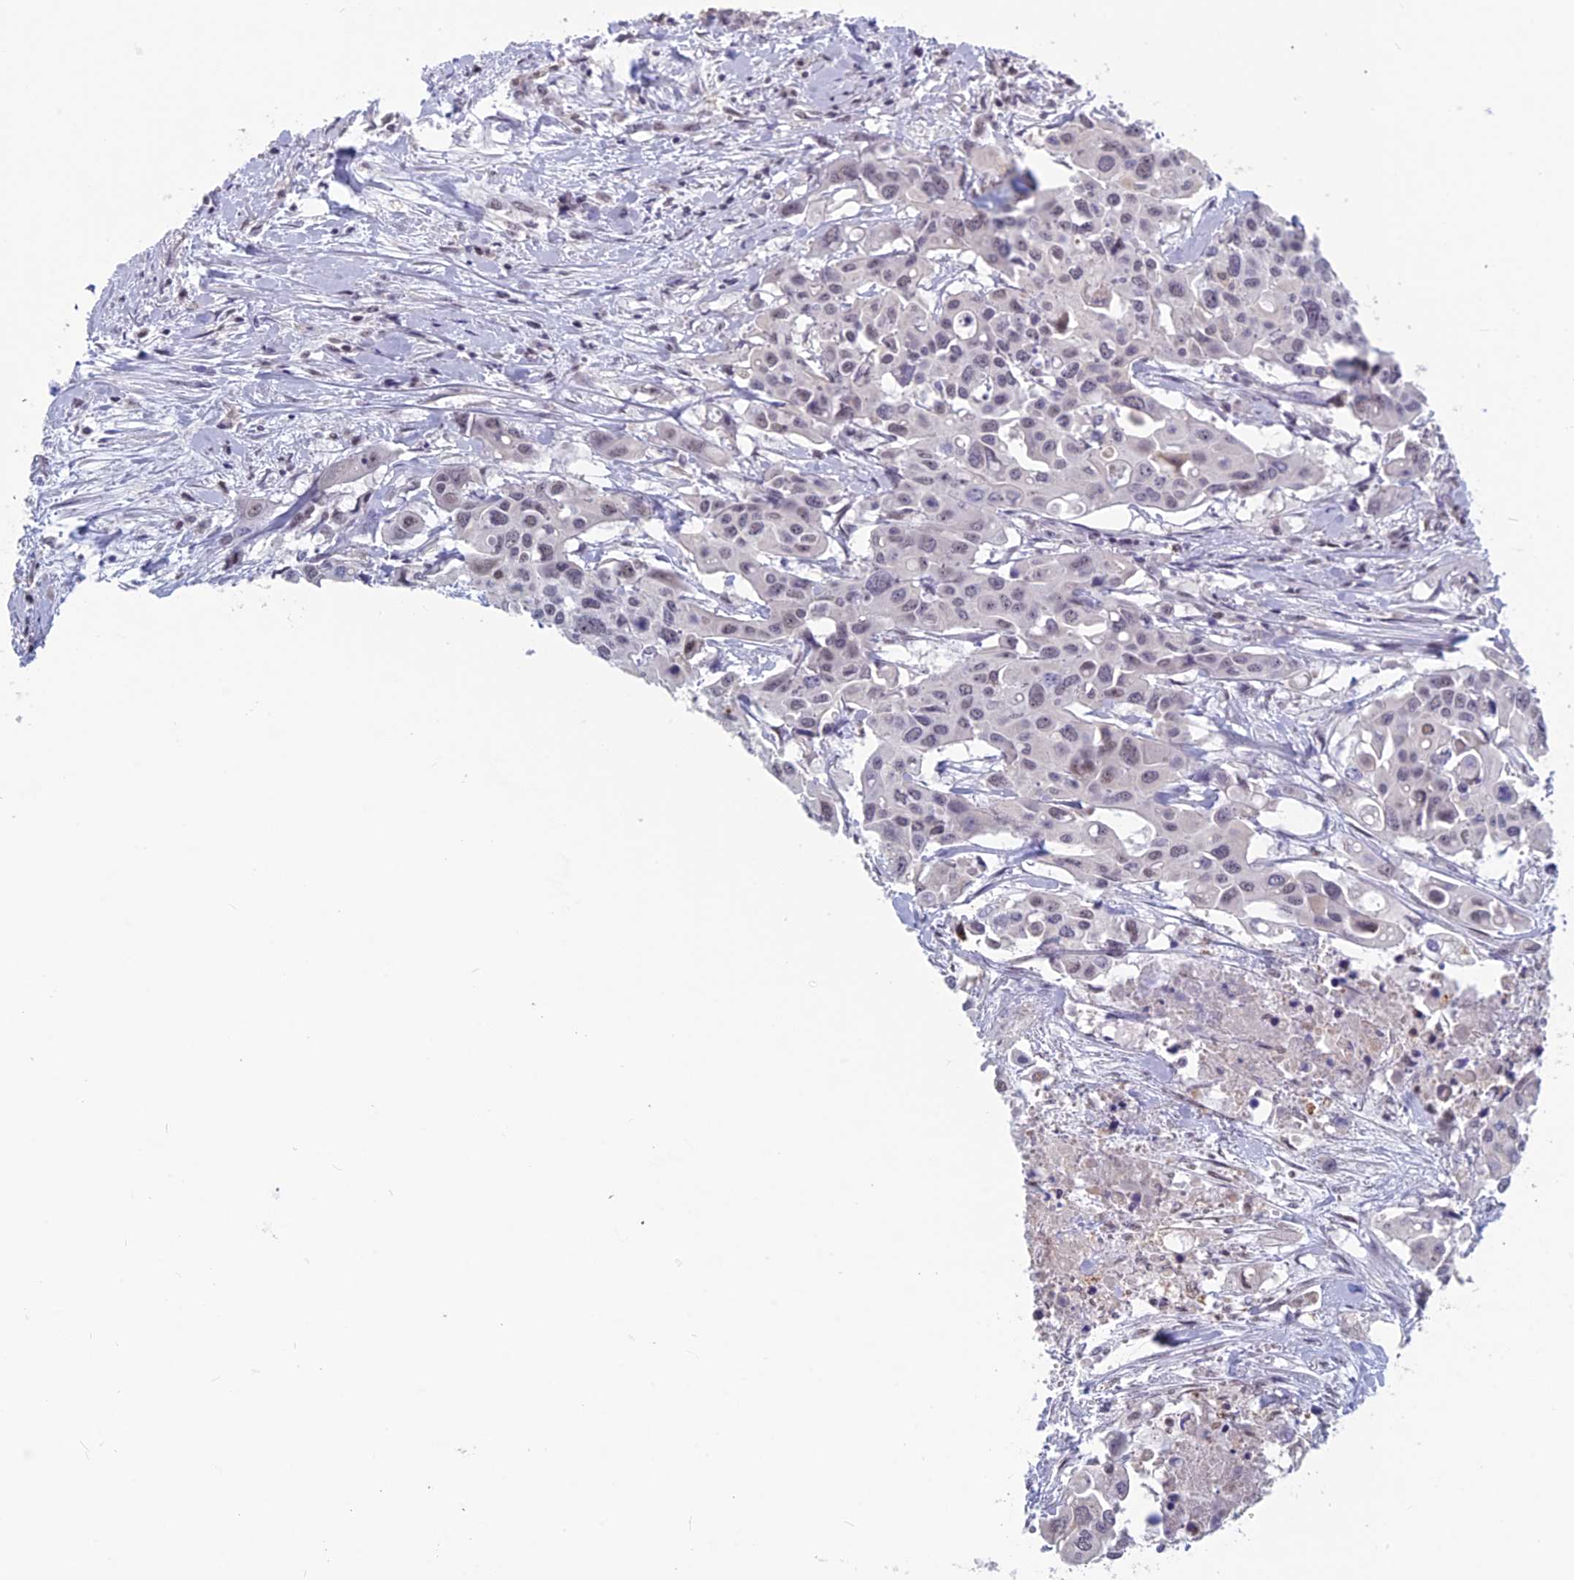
{"staining": {"intensity": "weak", "quantity": "25%-75%", "location": "nuclear"}, "tissue": "colorectal cancer", "cell_type": "Tumor cells", "image_type": "cancer", "snomed": [{"axis": "morphology", "description": "Adenocarcinoma, NOS"}, {"axis": "topography", "description": "Colon"}], "caption": "High-power microscopy captured an IHC micrograph of colorectal cancer, revealing weak nuclear staining in about 25%-75% of tumor cells.", "gene": "MT-CO3", "patient": {"sex": "male", "age": 77}}